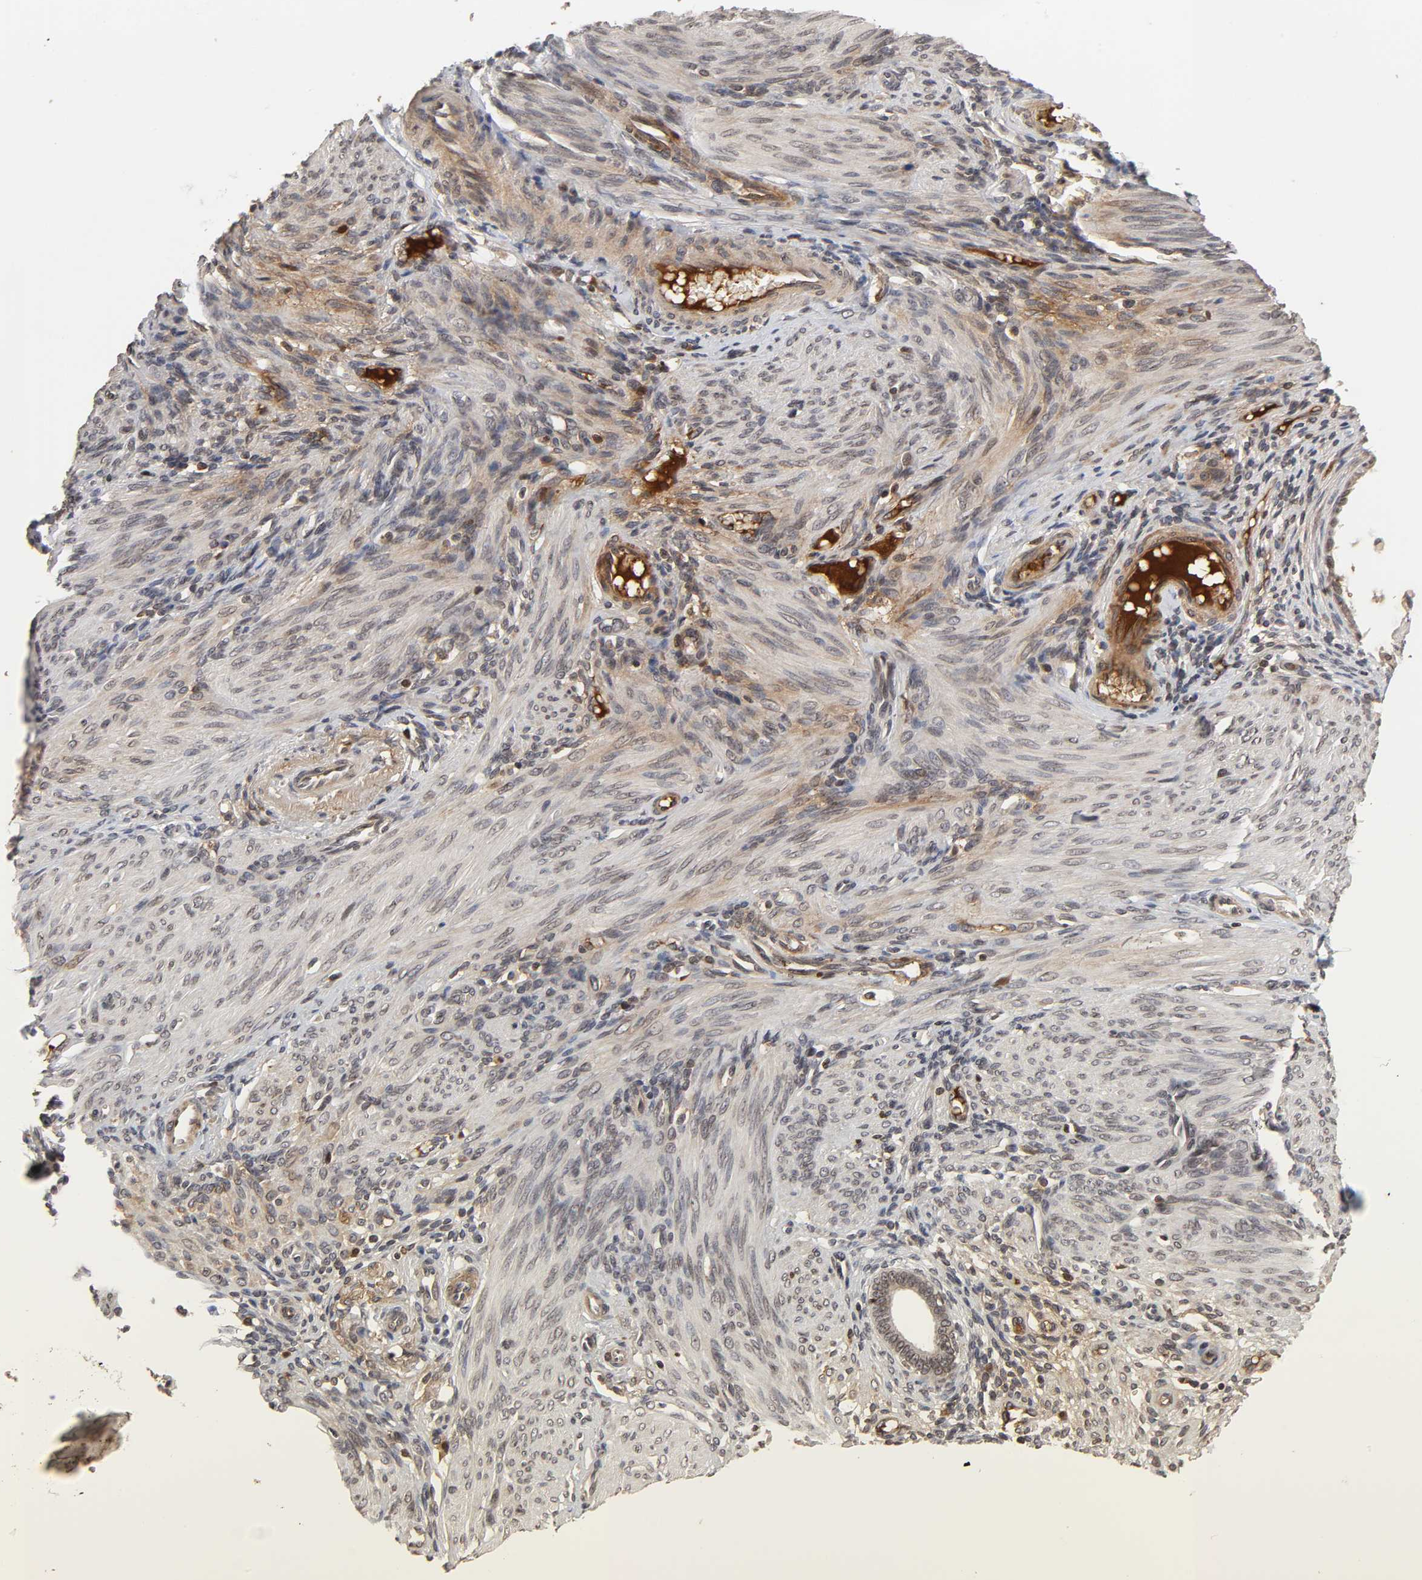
{"staining": {"intensity": "moderate", "quantity": ">75%", "location": "cytoplasmic/membranous,nuclear"}, "tissue": "endometrium", "cell_type": "Cells in endometrial stroma", "image_type": "normal", "snomed": [{"axis": "morphology", "description": "Normal tissue, NOS"}, {"axis": "topography", "description": "Endometrium"}], "caption": "A brown stain highlights moderate cytoplasmic/membranous,nuclear positivity of a protein in cells in endometrial stroma of benign endometrium. The protein is shown in brown color, while the nuclei are stained blue.", "gene": "CPN2", "patient": {"sex": "female", "age": 72}}